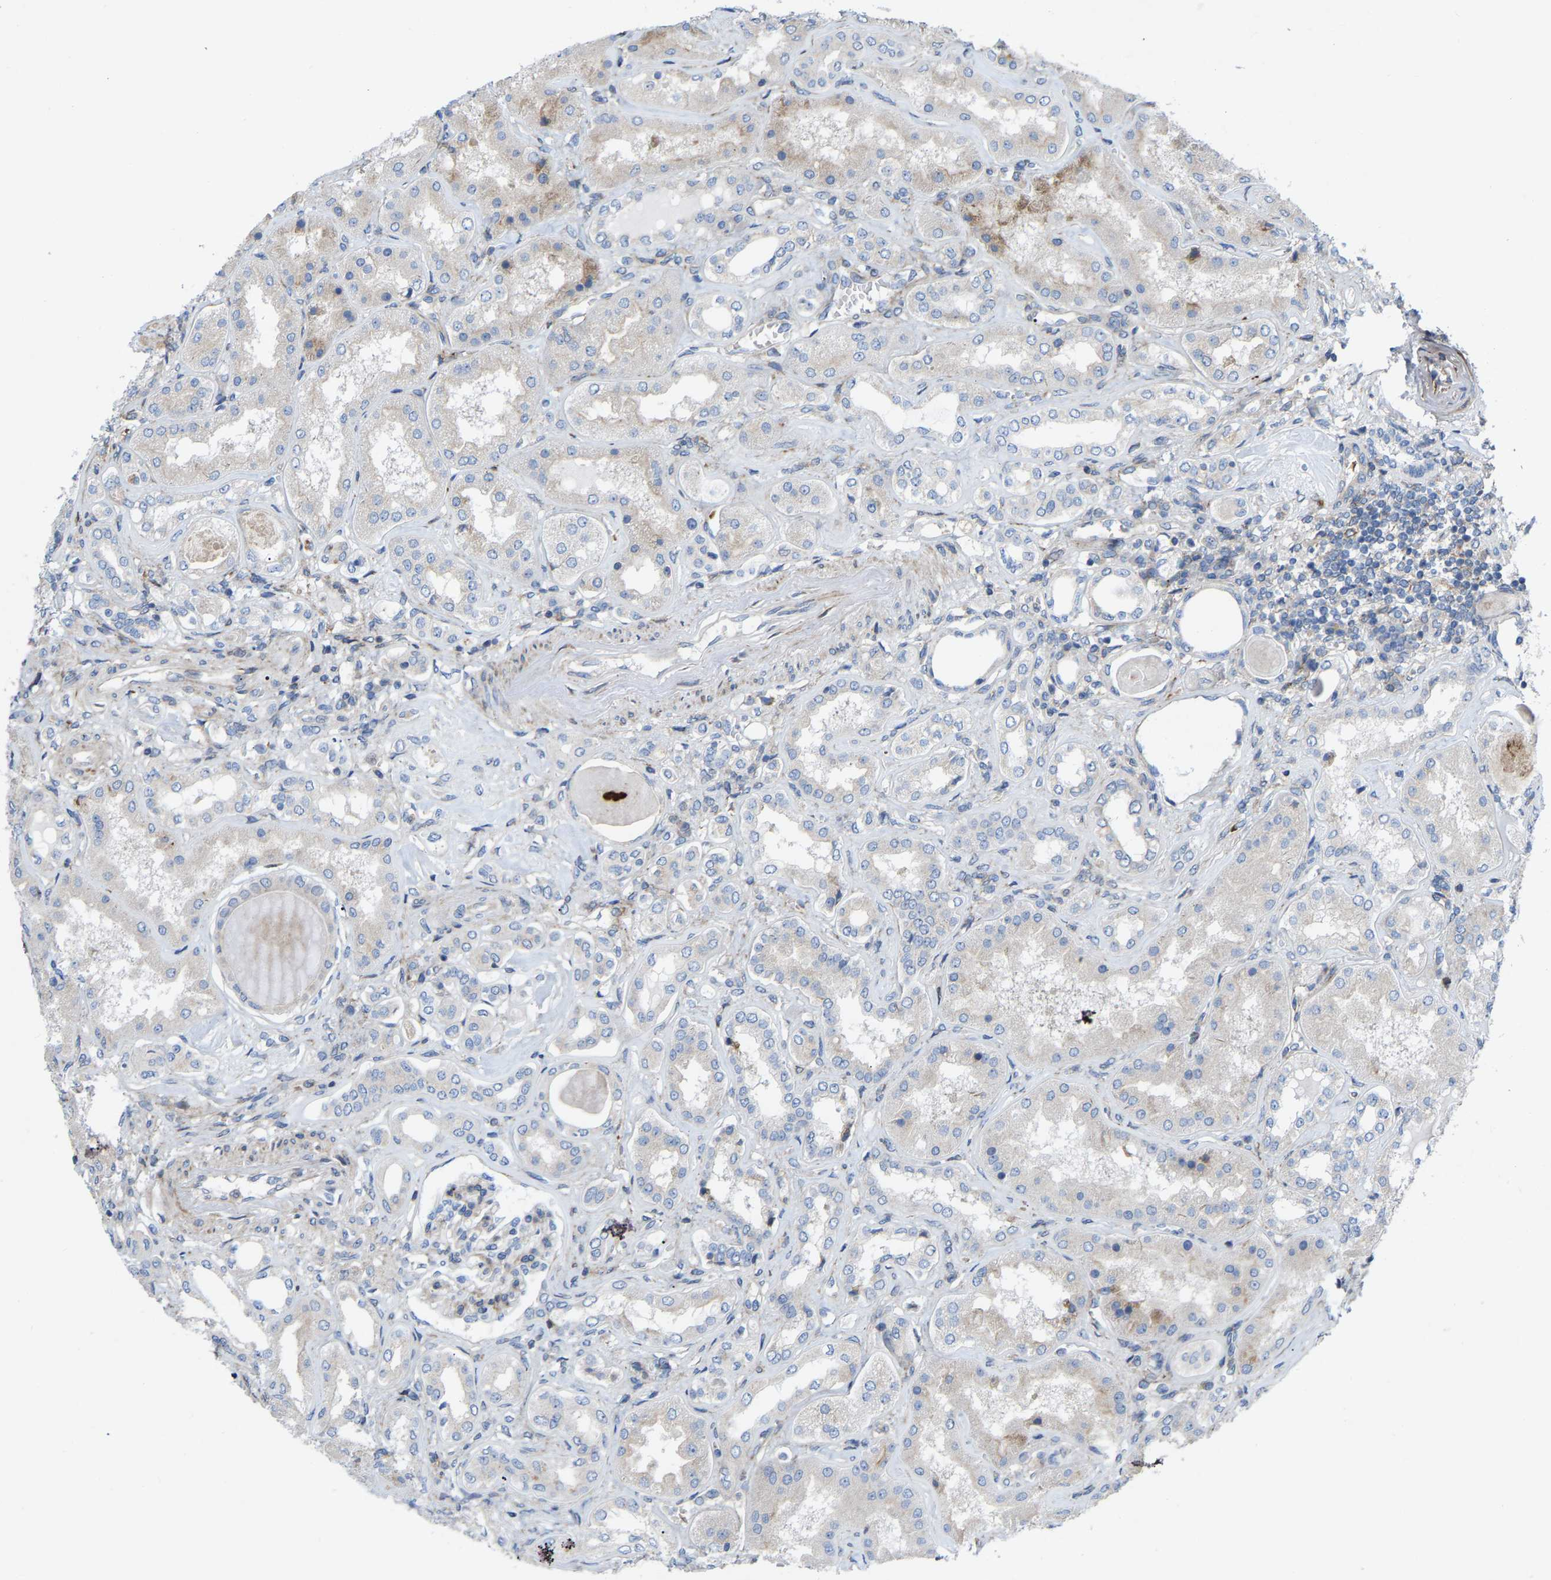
{"staining": {"intensity": "negative", "quantity": "none", "location": "none"}, "tissue": "kidney", "cell_type": "Cells in glomeruli", "image_type": "normal", "snomed": [{"axis": "morphology", "description": "Normal tissue, NOS"}, {"axis": "topography", "description": "Kidney"}], "caption": "The histopathology image exhibits no significant expression in cells in glomeruli of kidney. The staining was performed using DAB to visualize the protein expression in brown, while the nuclei were stained in blue with hematoxylin (Magnification: 20x).", "gene": "TOR1B", "patient": {"sex": "female", "age": 56}}